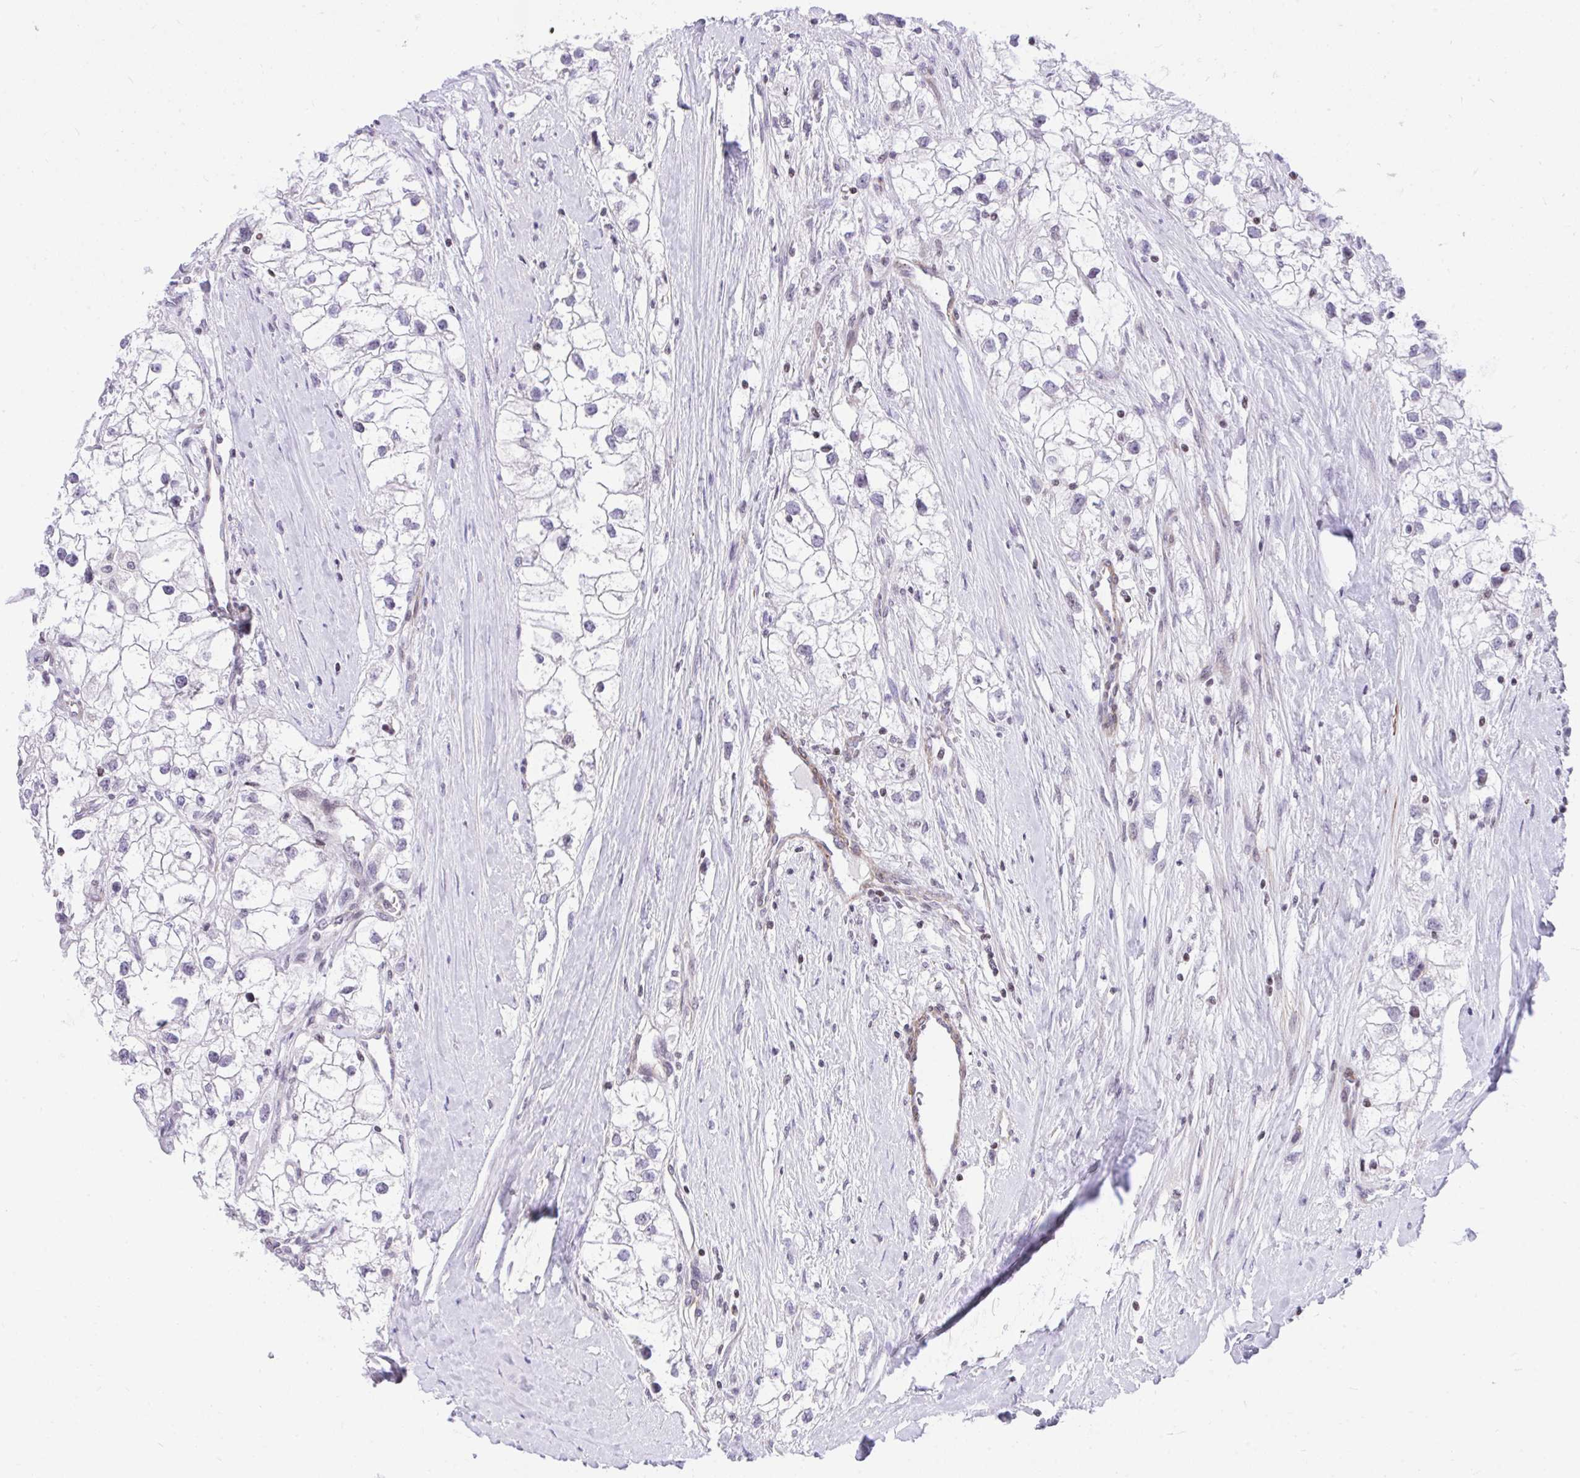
{"staining": {"intensity": "negative", "quantity": "none", "location": "none"}, "tissue": "renal cancer", "cell_type": "Tumor cells", "image_type": "cancer", "snomed": [{"axis": "morphology", "description": "Adenocarcinoma, NOS"}, {"axis": "topography", "description": "Kidney"}], "caption": "DAB (3,3'-diaminobenzidine) immunohistochemical staining of renal adenocarcinoma reveals no significant positivity in tumor cells.", "gene": "KCNN4", "patient": {"sex": "male", "age": 59}}